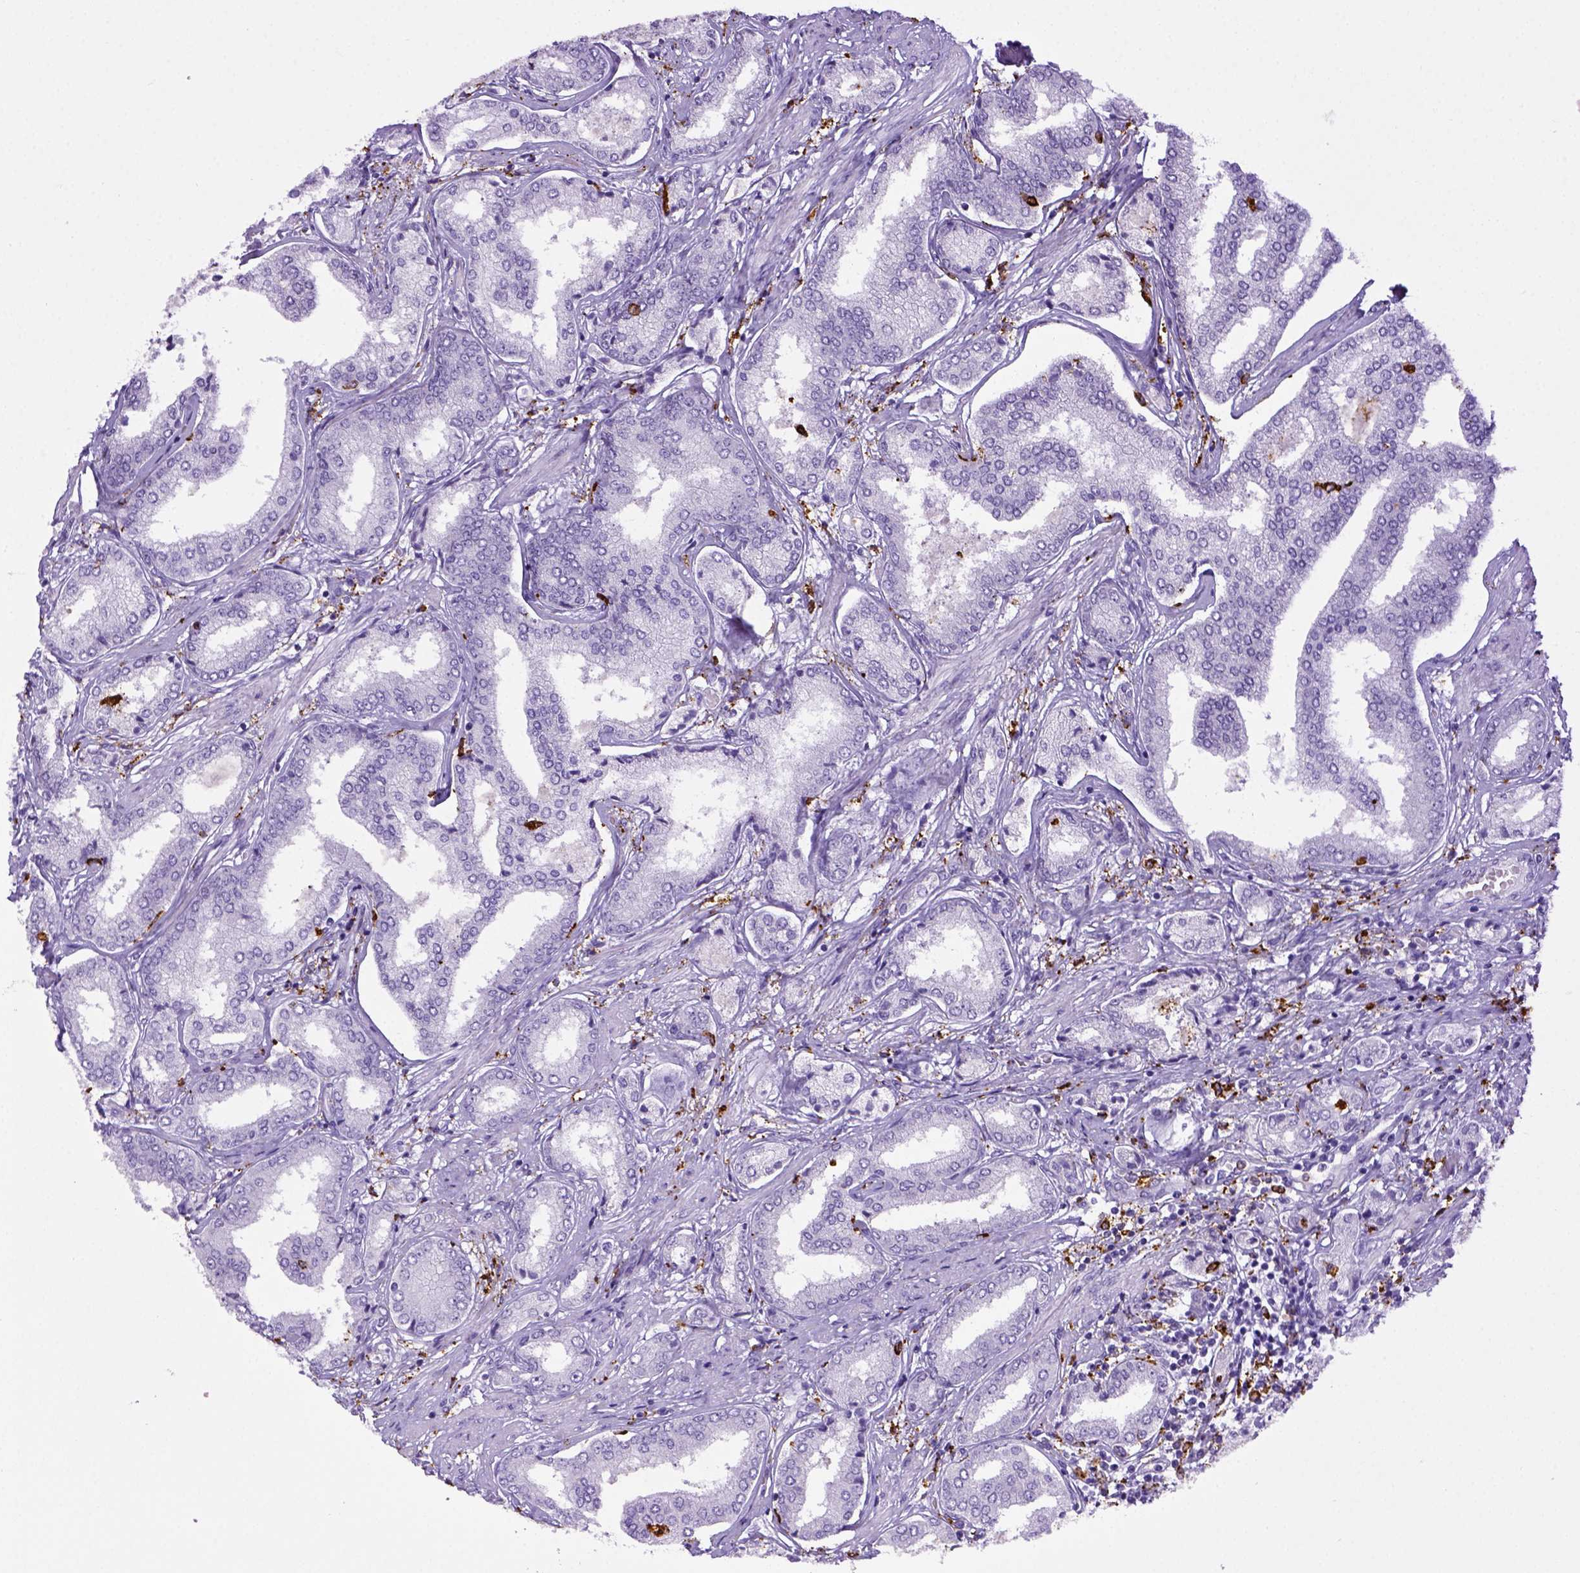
{"staining": {"intensity": "negative", "quantity": "none", "location": "none"}, "tissue": "prostate cancer", "cell_type": "Tumor cells", "image_type": "cancer", "snomed": [{"axis": "morphology", "description": "Adenocarcinoma, NOS"}, {"axis": "topography", "description": "Prostate"}], "caption": "Protein analysis of prostate adenocarcinoma demonstrates no significant positivity in tumor cells. The staining is performed using DAB (3,3'-diaminobenzidine) brown chromogen with nuclei counter-stained in using hematoxylin.", "gene": "CD68", "patient": {"sex": "male", "age": 63}}